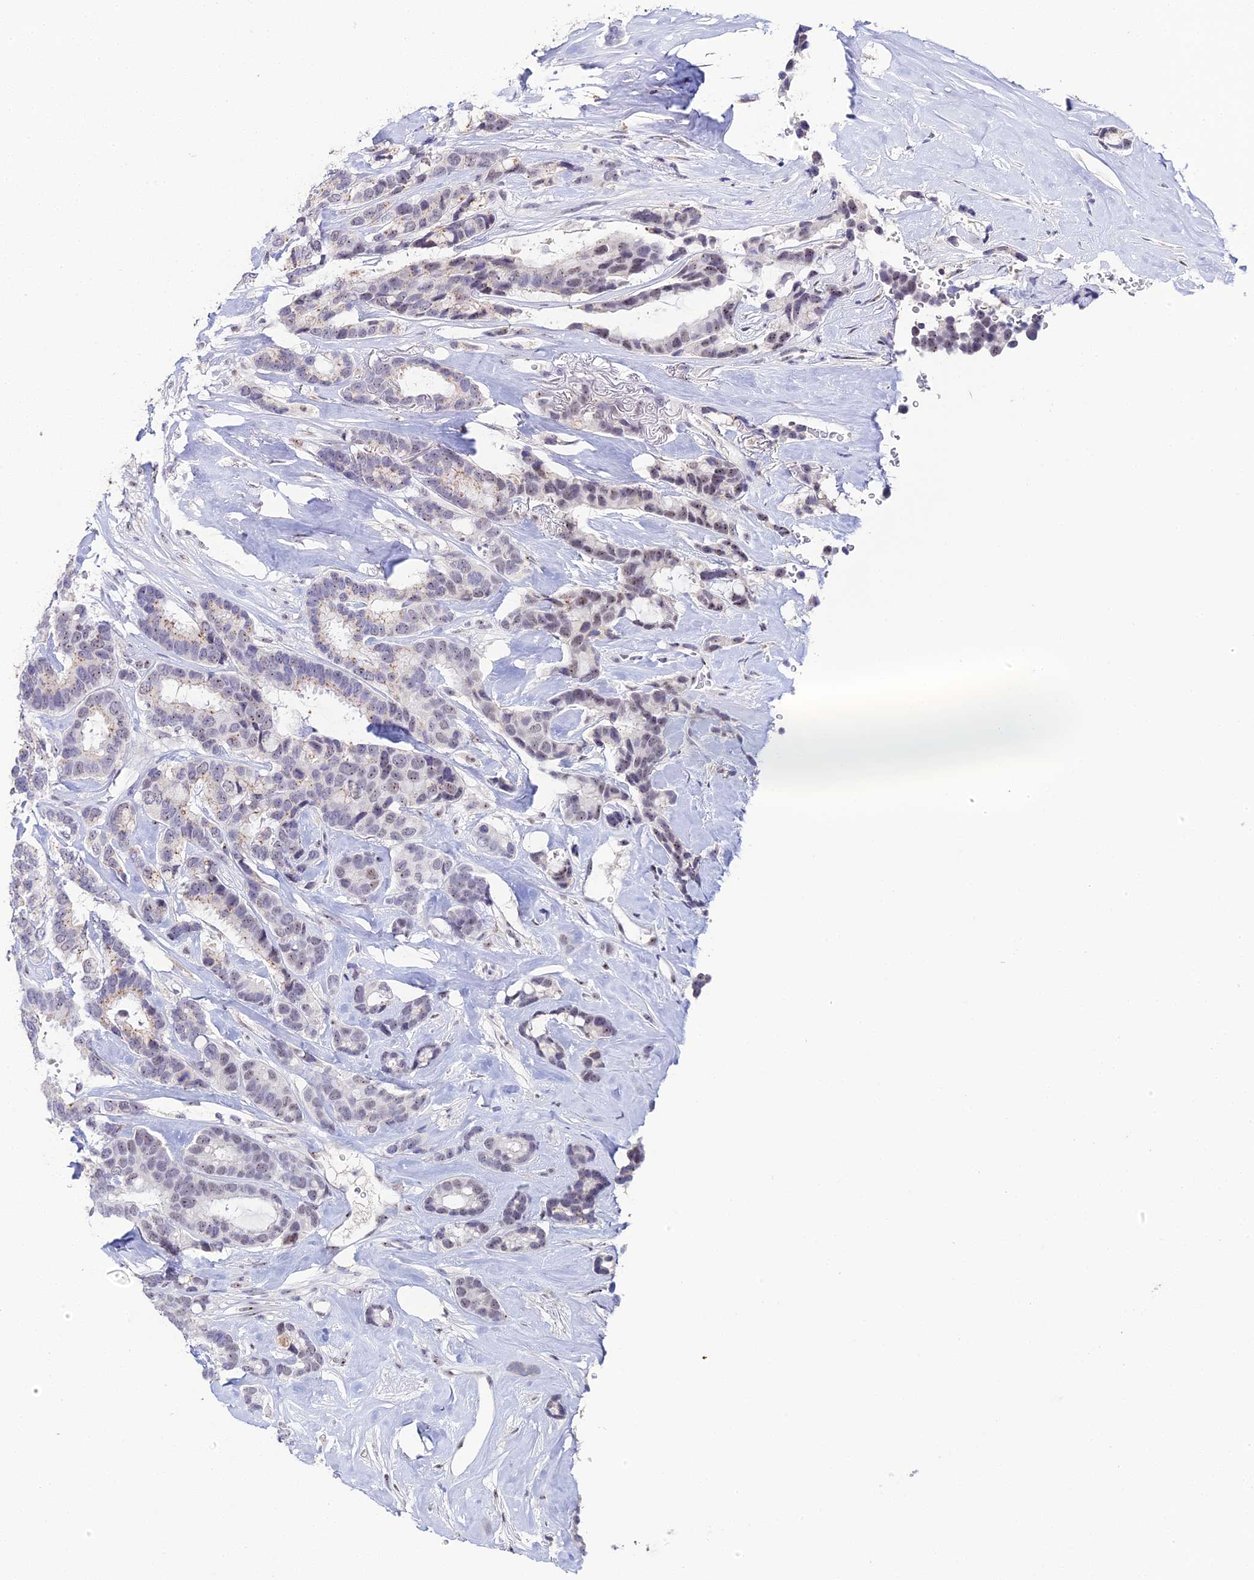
{"staining": {"intensity": "weak", "quantity": "<25%", "location": "nuclear"}, "tissue": "breast cancer", "cell_type": "Tumor cells", "image_type": "cancer", "snomed": [{"axis": "morphology", "description": "Duct carcinoma"}, {"axis": "topography", "description": "Breast"}], "caption": "High power microscopy photomicrograph of an immunohistochemistry (IHC) image of breast intraductal carcinoma, revealing no significant staining in tumor cells.", "gene": "PLPP4", "patient": {"sex": "female", "age": 87}}